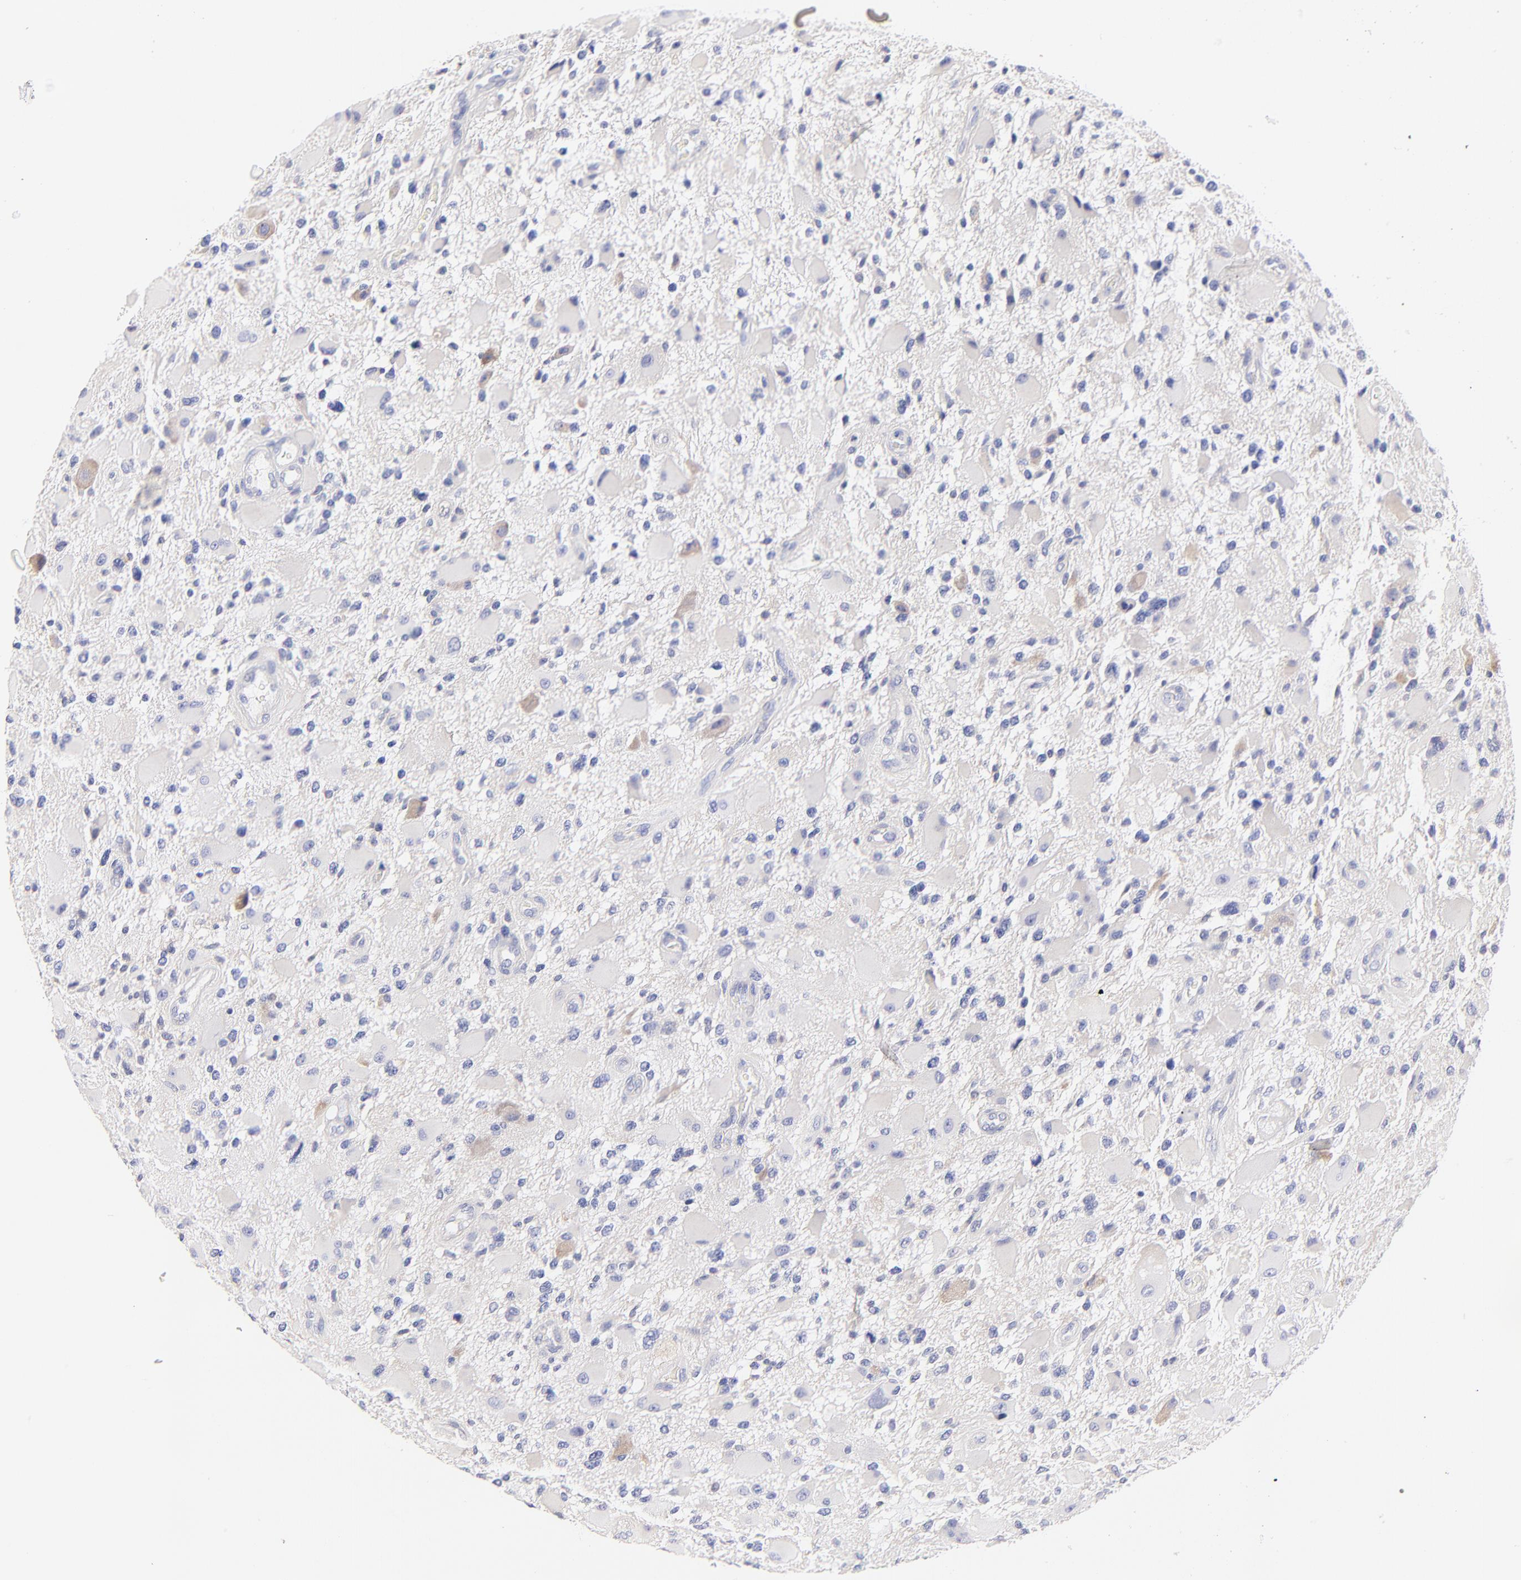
{"staining": {"intensity": "weak", "quantity": "<25%", "location": "cytoplasmic/membranous"}, "tissue": "glioma", "cell_type": "Tumor cells", "image_type": "cancer", "snomed": [{"axis": "morphology", "description": "Glioma, malignant, High grade"}, {"axis": "topography", "description": "Brain"}], "caption": "Photomicrograph shows no significant protein staining in tumor cells of malignant high-grade glioma. Nuclei are stained in blue.", "gene": "EBP", "patient": {"sex": "female", "age": 60}}